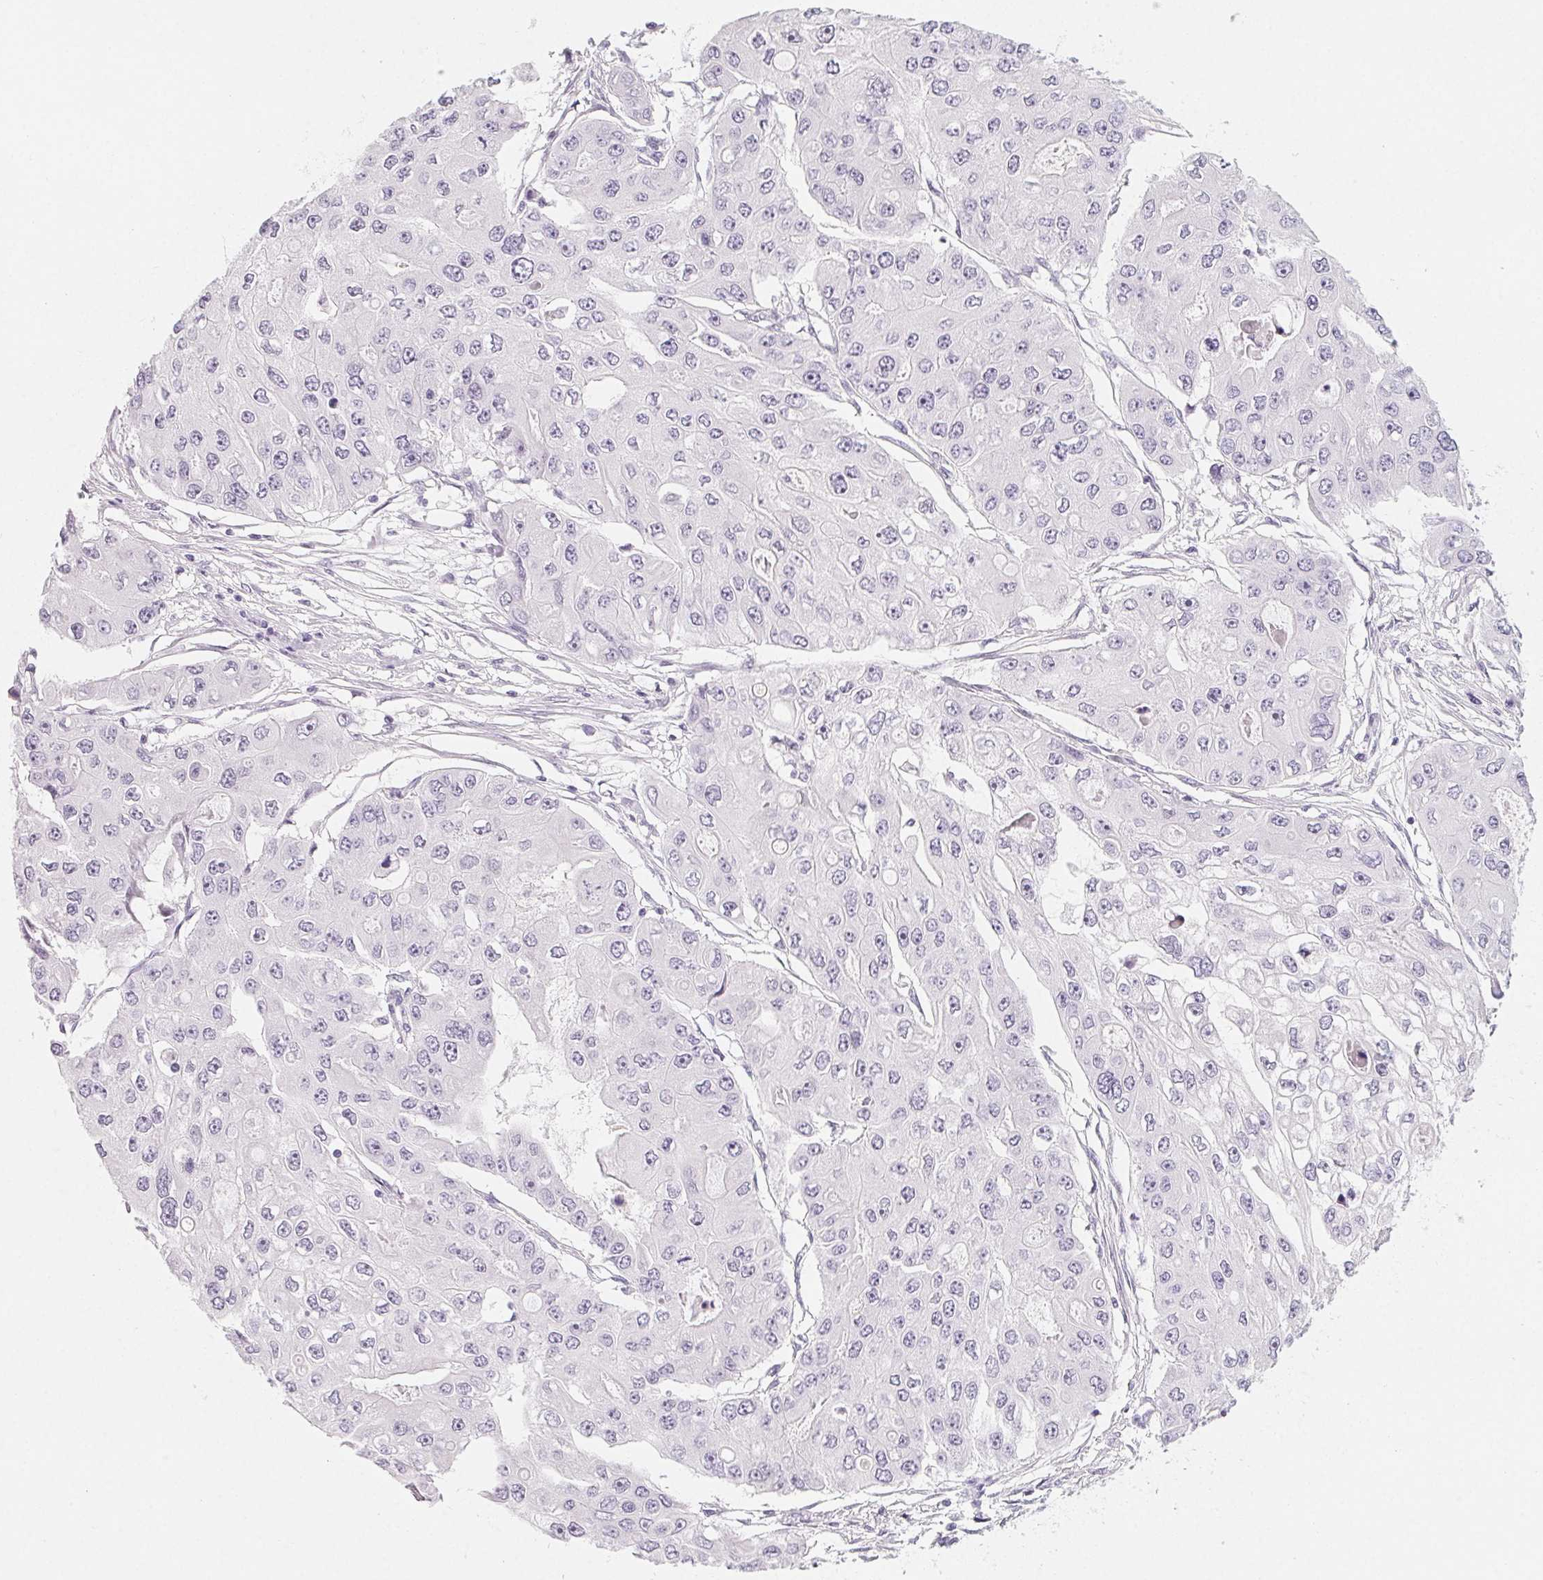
{"staining": {"intensity": "negative", "quantity": "none", "location": "none"}, "tissue": "ovarian cancer", "cell_type": "Tumor cells", "image_type": "cancer", "snomed": [{"axis": "morphology", "description": "Cystadenocarcinoma, serous, NOS"}, {"axis": "topography", "description": "Ovary"}], "caption": "A micrograph of human serous cystadenocarcinoma (ovarian) is negative for staining in tumor cells.", "gene": "SH3GL2", "patient": {"sex": "female", "age": 56}}